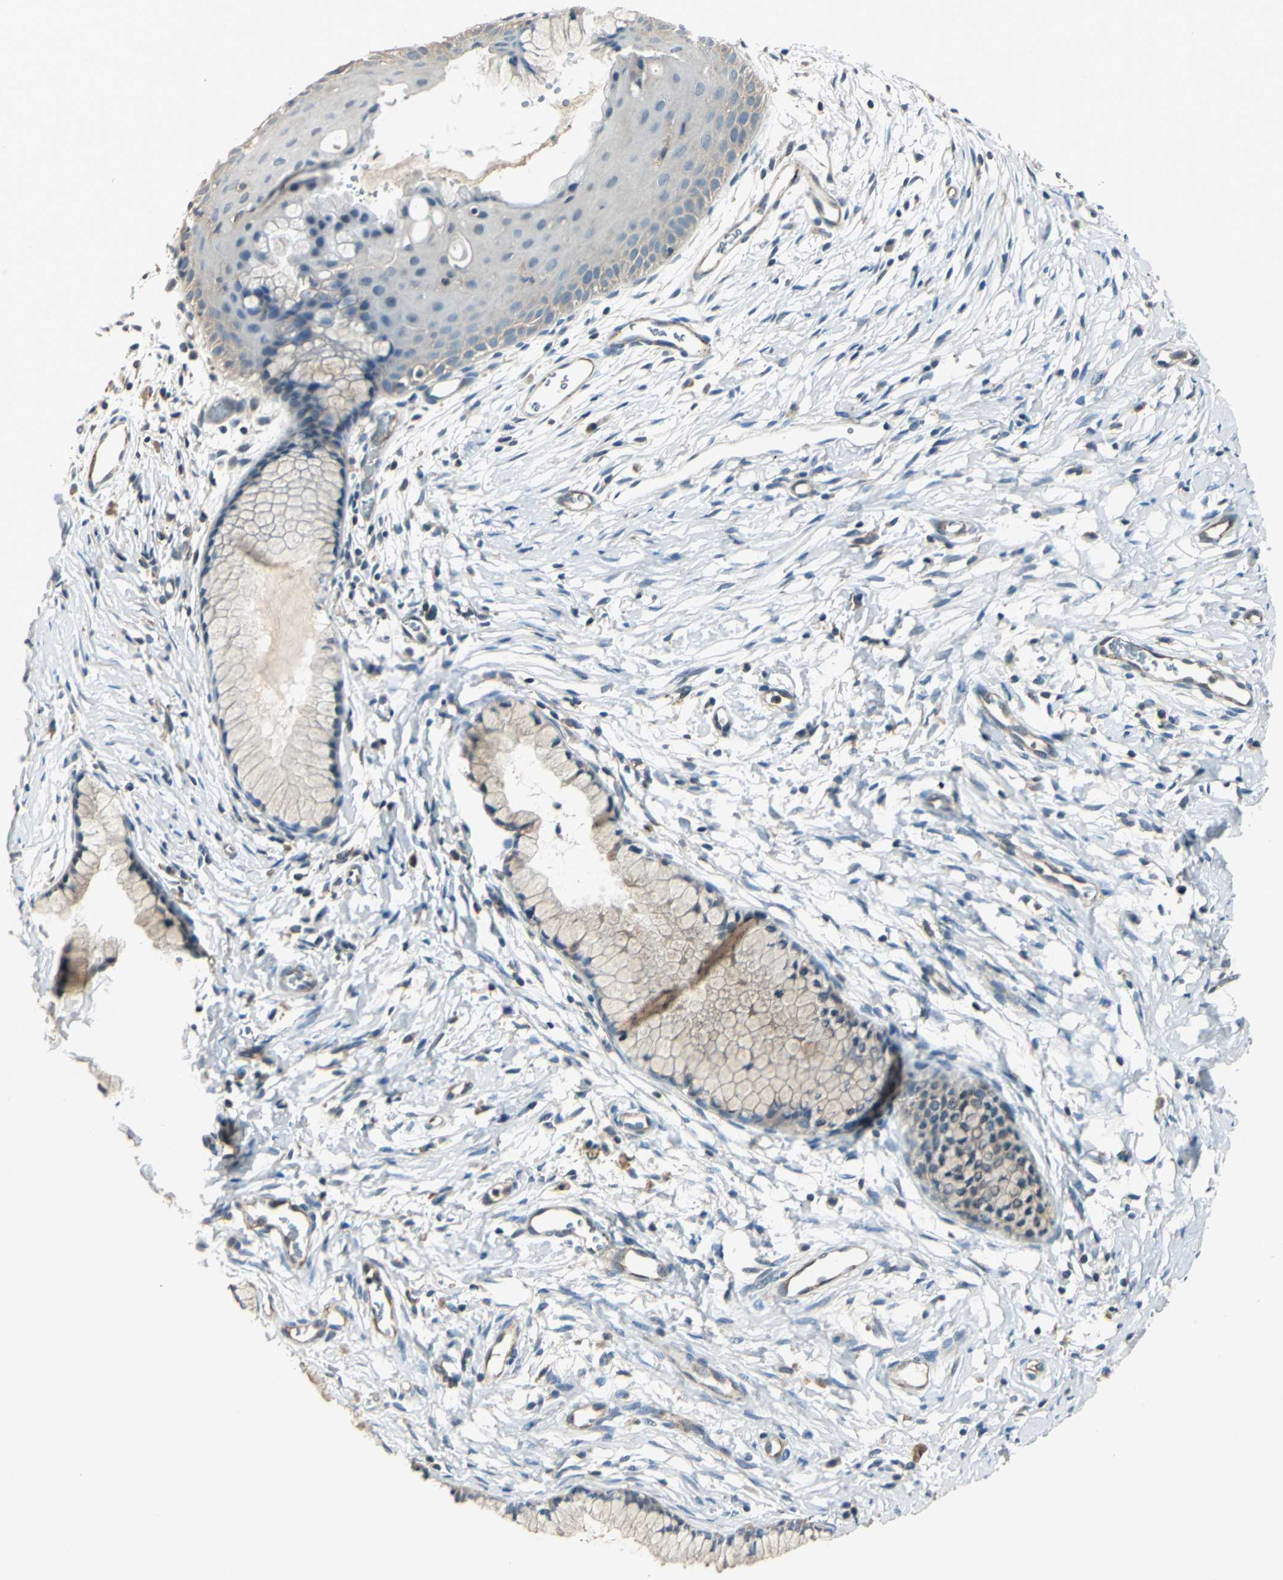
{"staining": {"intensity": "weak", "quantity": "<25%", "location": "cytoplasmic/membranous"}, "tissue": "cervix", "cell_type": "Glandular cells", "image_type": "normal", "snomed": [{"axis": "morphology", "description": "Normal tissue, NOS"}, {"axis": "topography", "description": "Cervix"}], "caption": "Immunohistochemistry photomicrograph of benign cervix: human cervix stained with DAB shows no significant protein positivity in glandular cells. The staining was performed using DAB to visualize the protein expression in brown, while the nuclei were stained in blue with hematoxylin (Magnification: 20x).", "gene": "RAPGEF1", "patient": {"sex": "female", "age": 39}}